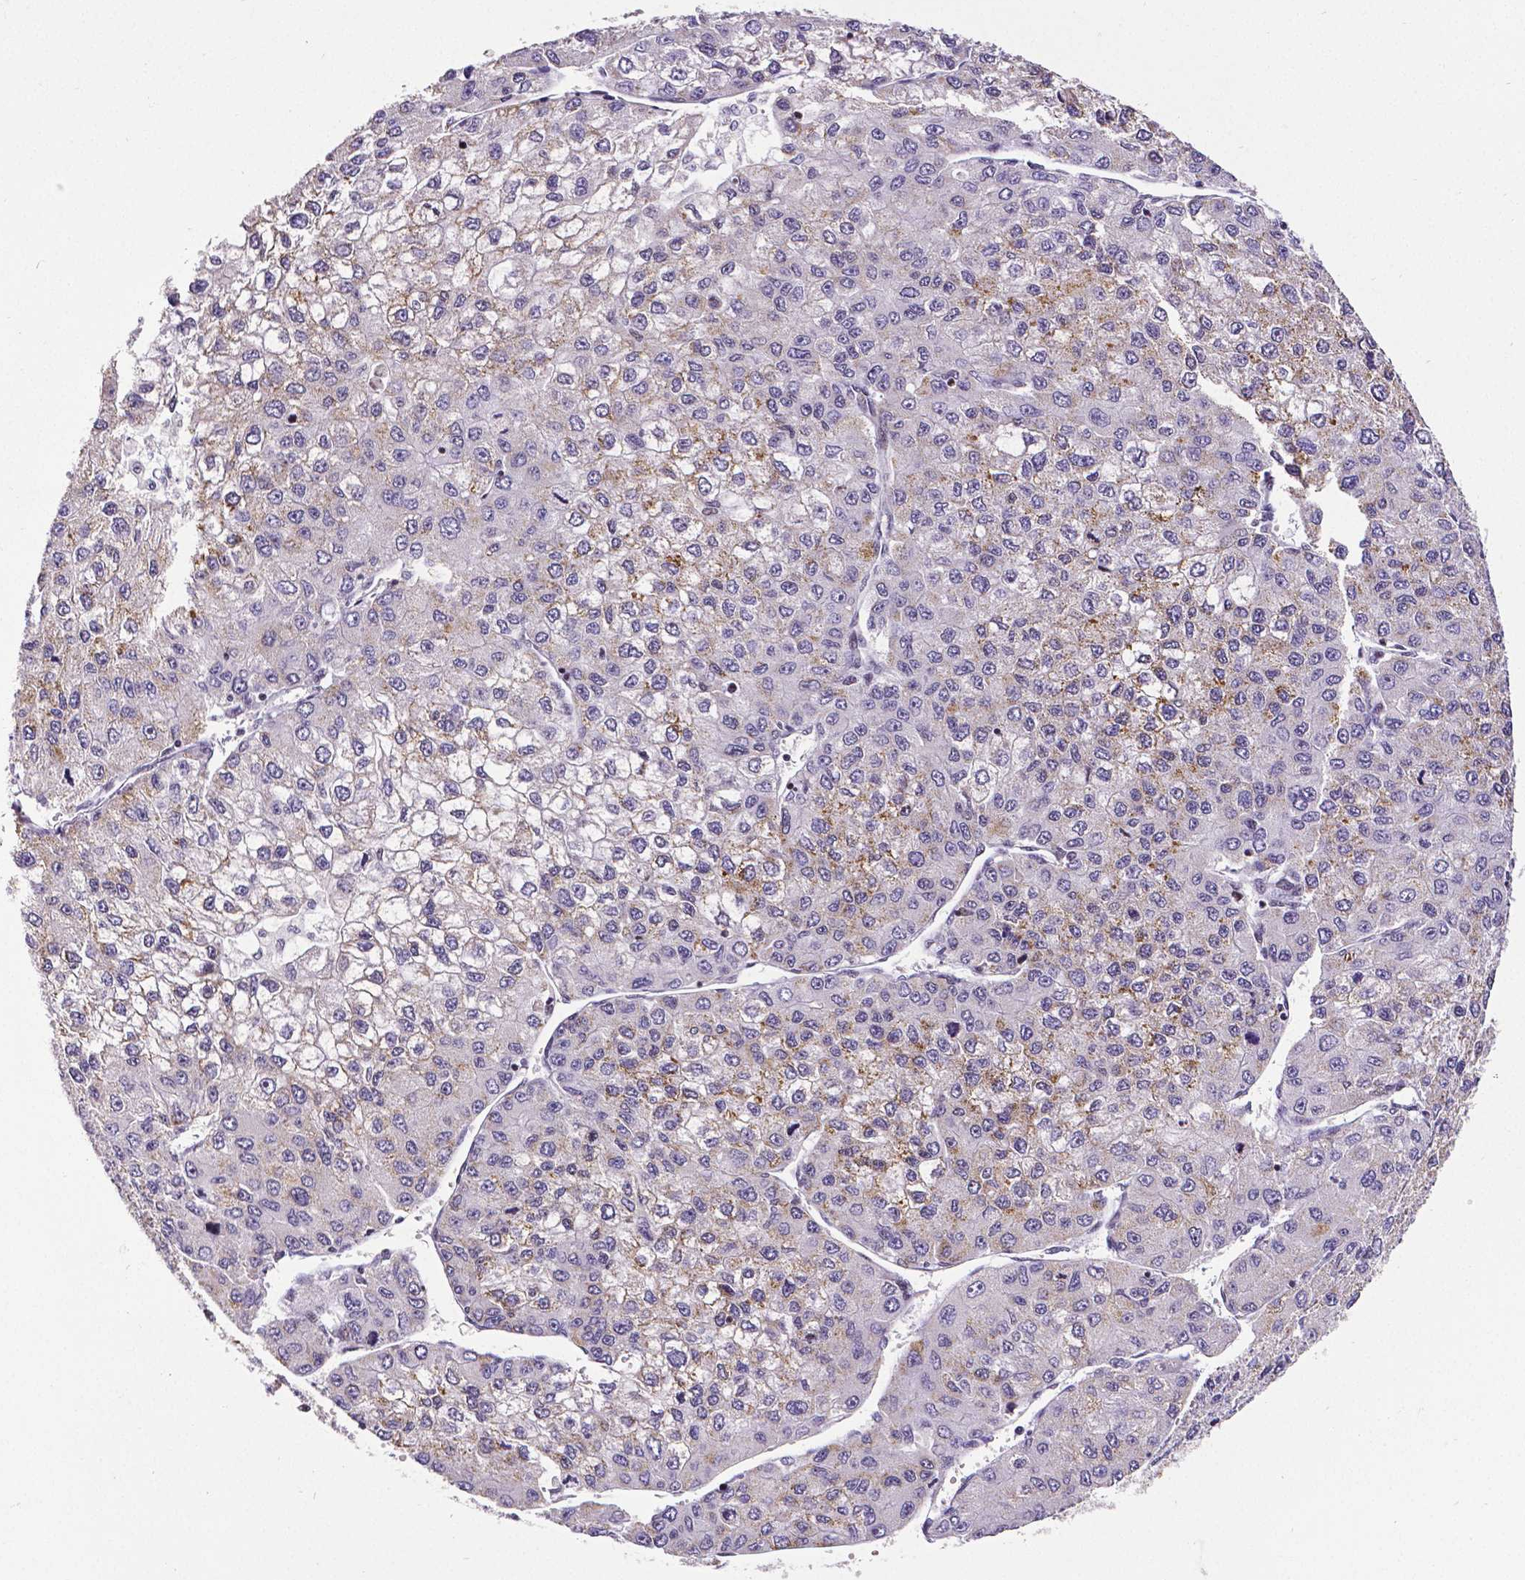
{"staining": {"intensity": "weak", "quantity": "<25%", "location": "cytoplasmic/membranous"}, "tissue": "liver cancer", "cell_type": "Tumor cells", "image_type": "cancer", "snomed": [{"axis": "morphology", "description": "Carcinoma, Hepatocellular, NOS"}, {"axis": "topography", "description": "Liver"}], "caption": "This is an immunohistochemistry (IHC) histopathology image of human liver cancer (hepatocellular carcinoma). There is no positivity in tumor cells.", "gene": "CTCF", "patient": {"sex": "female", "age": 66}}